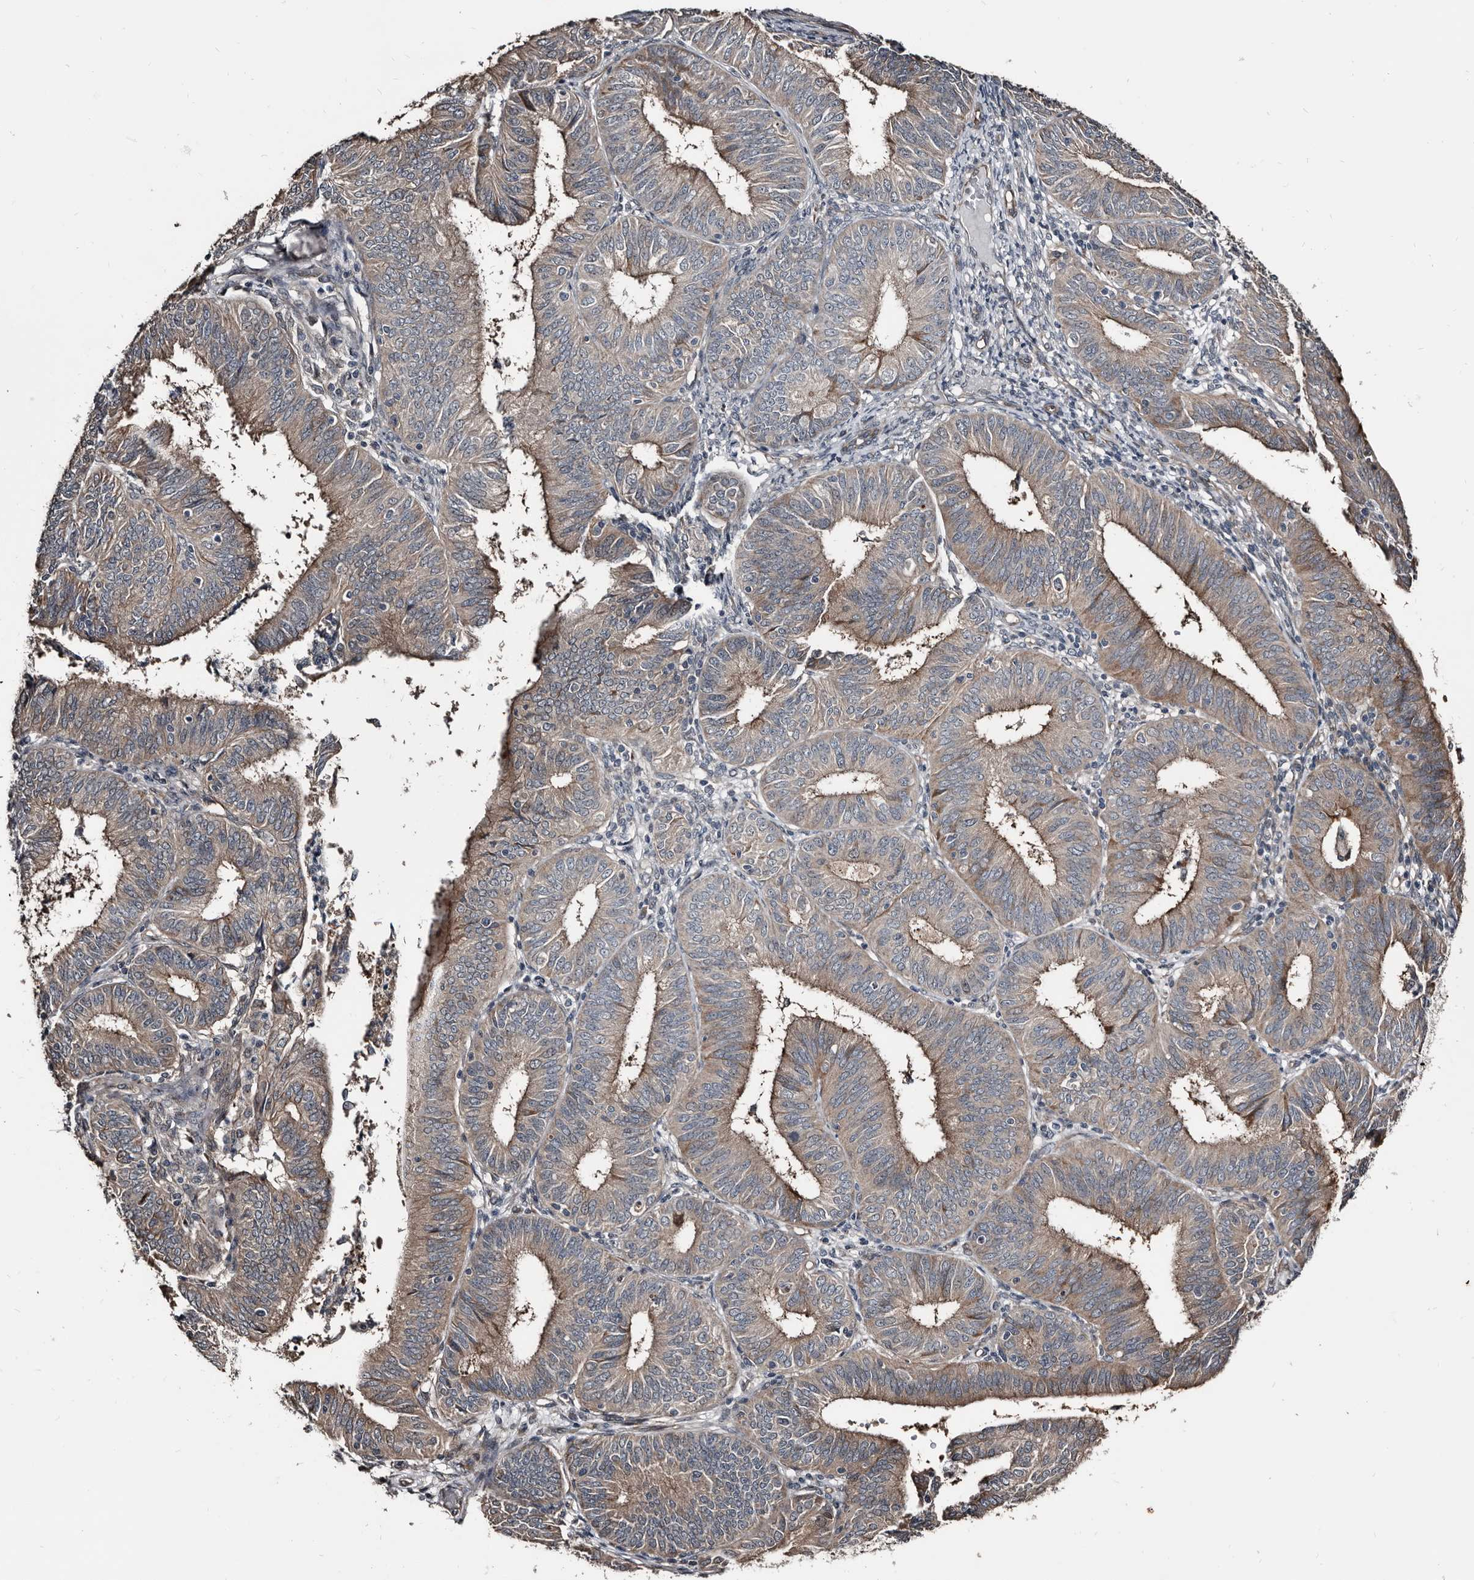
{"staining": {"intensity": "weak", "quantity": "25%-75%", "location": "cytoplasmic/membranous"}, "tissue": "endometrial cancer", "cell_type": "Tumor cells", "image_type": "cancer", "snomed": [{"axis": "morphology", "description": "Adenocarcinoma, NOS"}, {"axis": "topography", "description": "Endometrium"}], "caption": "Endometrial cancer (adenocarcinoma) stained with DAB (3,3'-diaminobenzidine) immunohistochemistry (IHC) displays low levels of weak cytoplasmic/membranous staining in approximately 25%-75% of tumor cells. The staining is performed using DAB brown chromogen to label protein expression. The nuclei are counter-stained blue using hematoxylin.", "gene": "DHPS", "patient": {"sex": "female", "age": 51}}